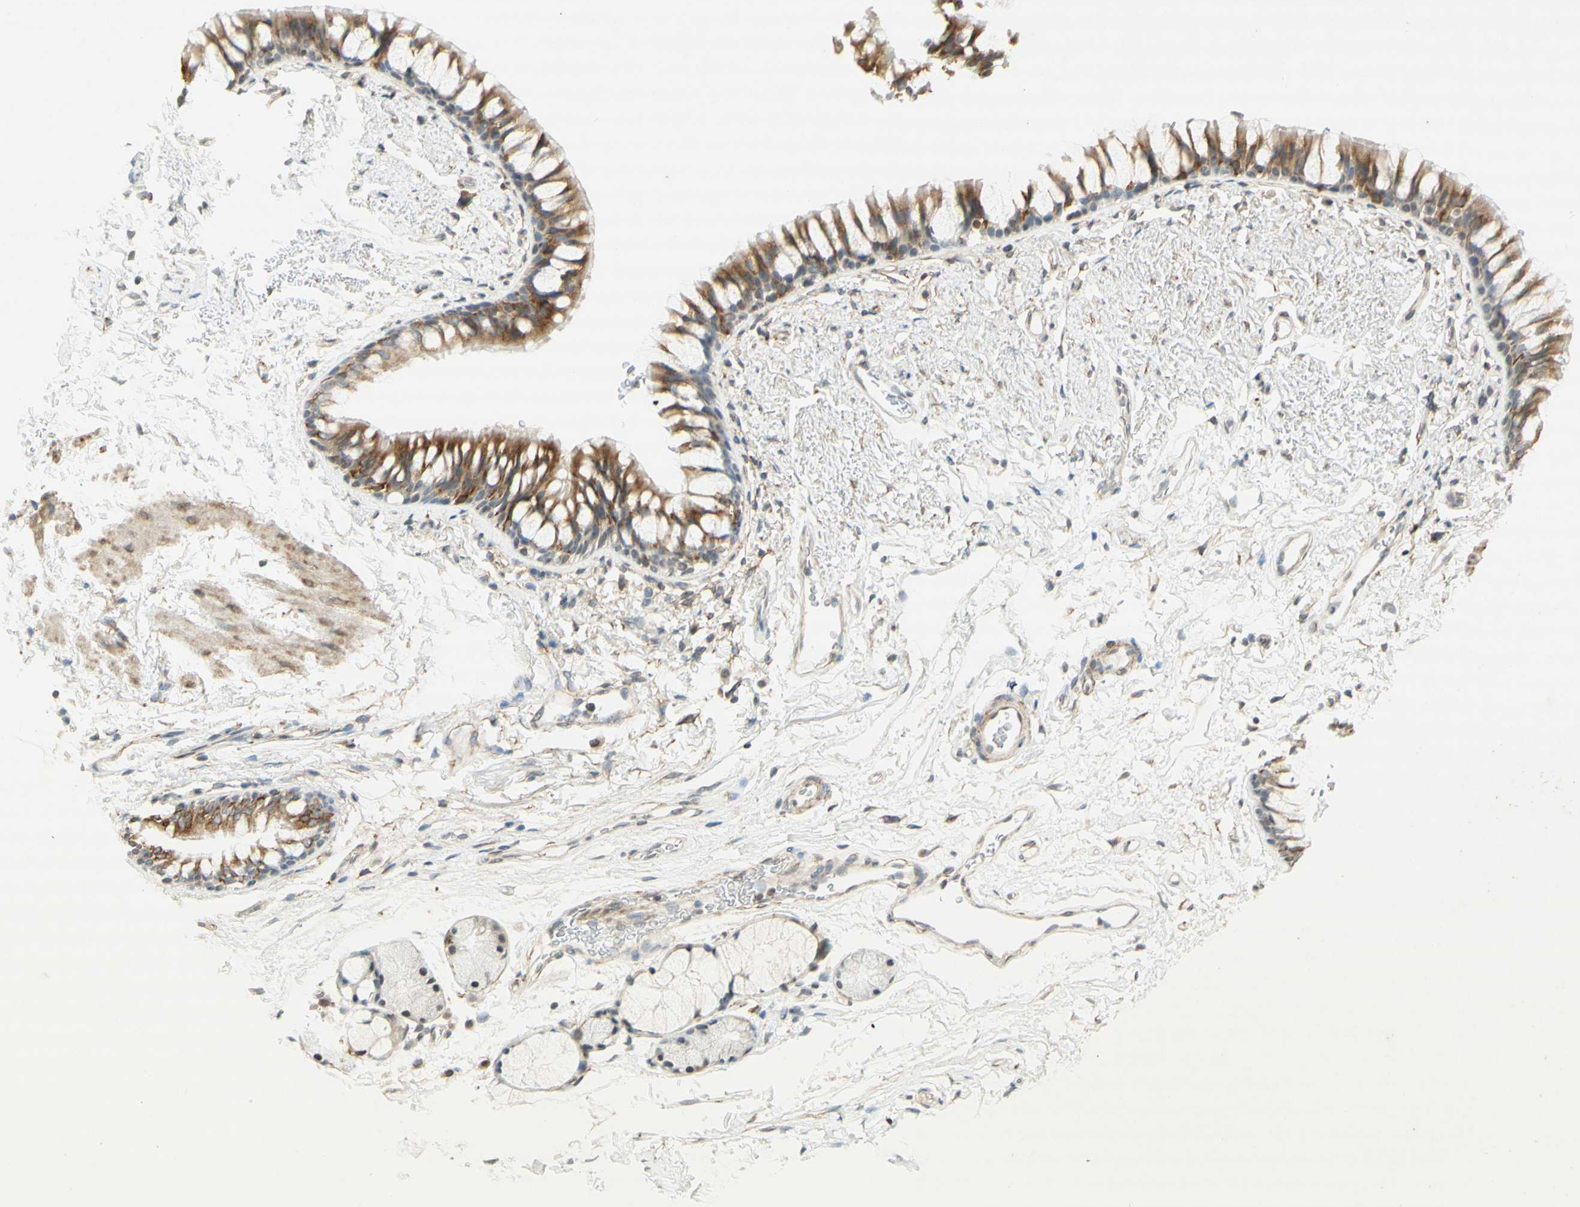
{"staining": {"intensity": "negative", "quantity": "none", "location": "none"}, "tissue": "adipose tissue", "cell_type": "Adipocytes", "image_type": "normal", "snomed": [{"axis": "morphology", "description": "Normal tissue, NOS"}, {"axis": "topography", "description": "Bronchus"}], "caption": "An image of adipose tissue stained for a protein shows no brown staining in adipocytes.", "gene": "MAP1B", "patient": {"sex": "female", "age": 73}}